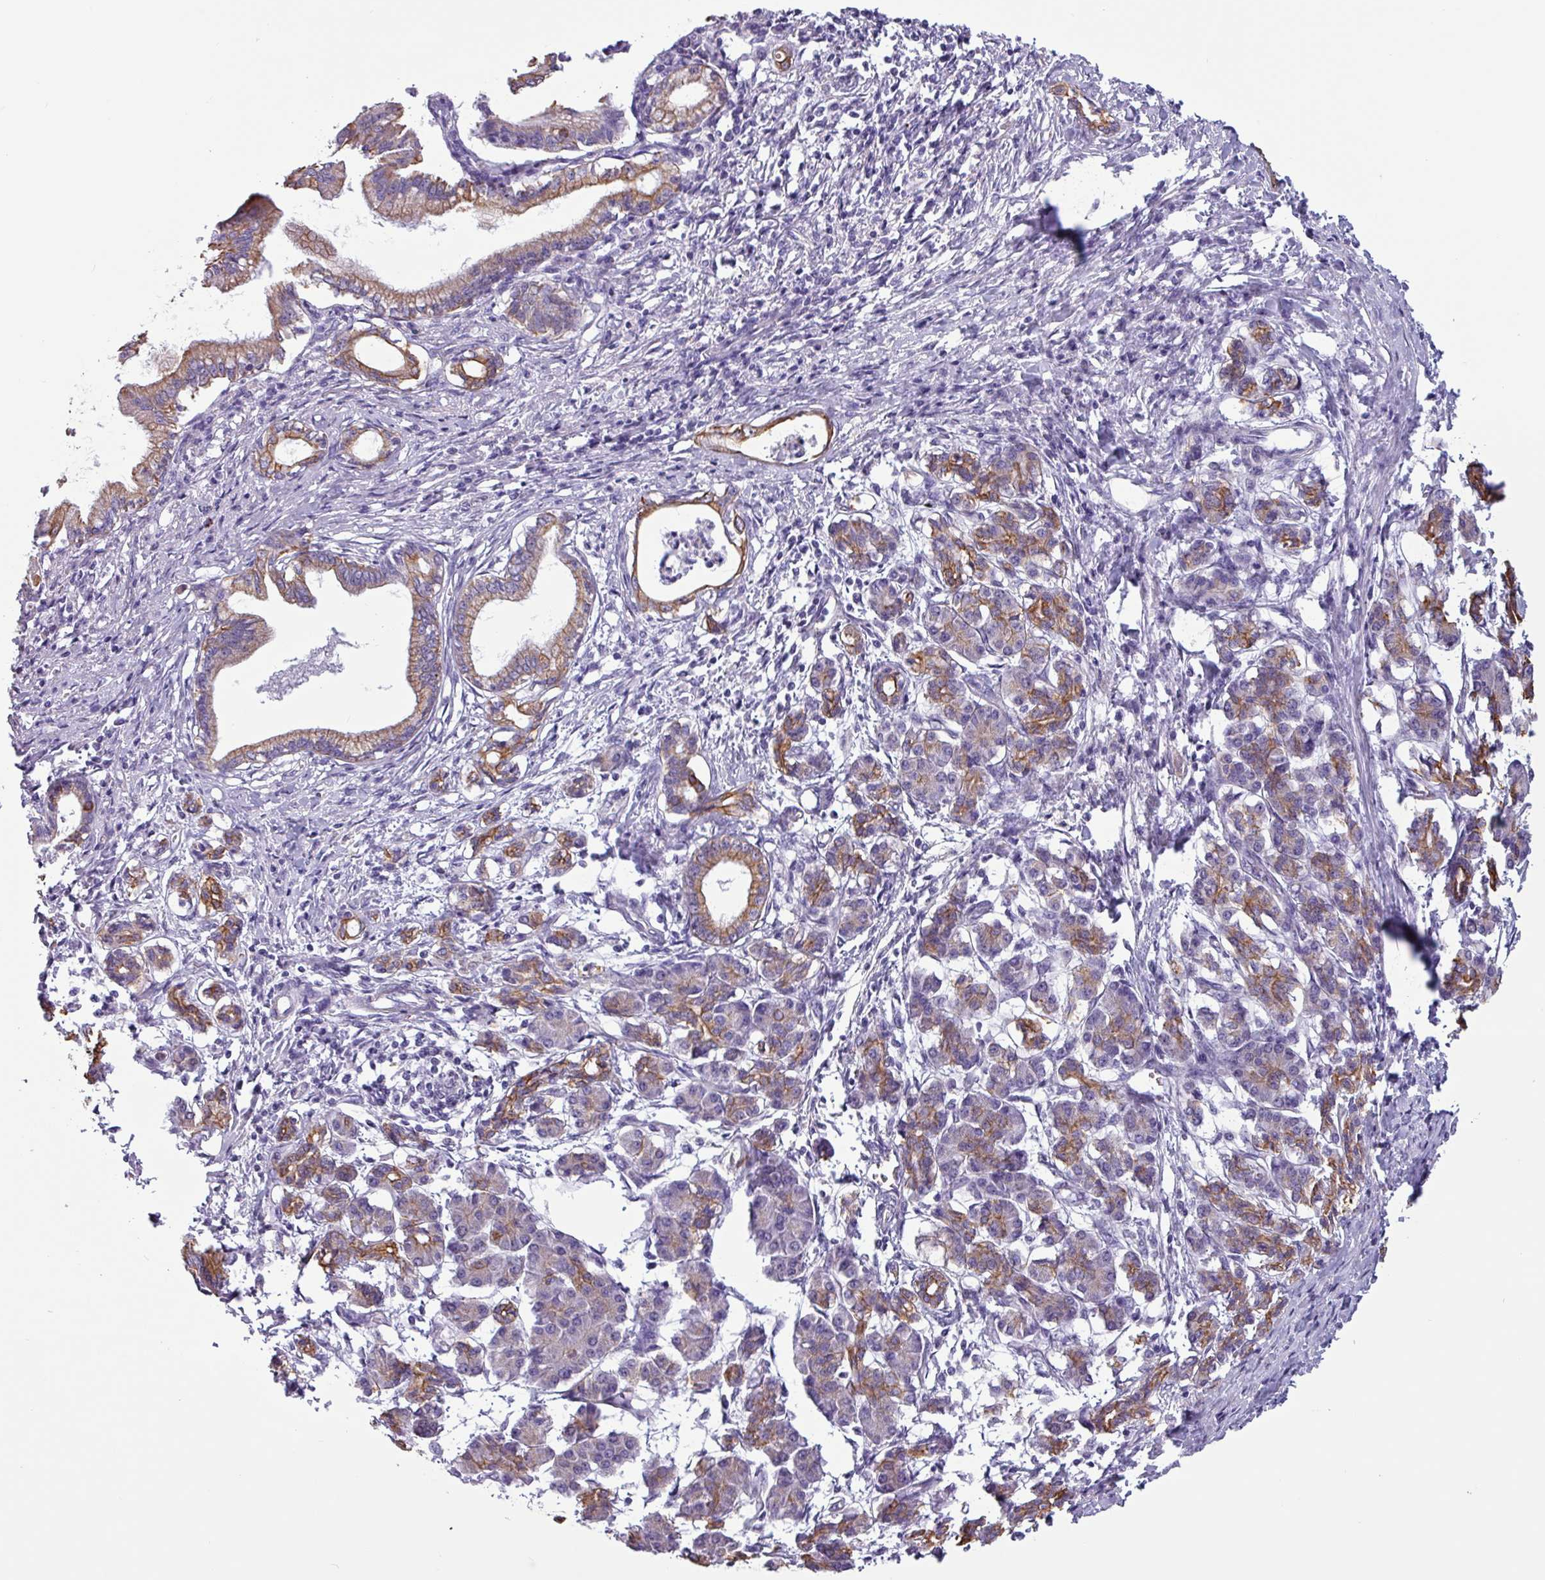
{"staining": {"intensity": "moderate", "quantity": "25%-75%", "location": "cytoplasmic/membranous"}, "tissue": "pancreatic cancer", "cell_type": "Tumor cells", "image_type": "cancer", "snomed": [{"axis": "morphology", "description": "Adenocarcinoma, NOS"}, {"axis": "topography", "description": "Pancreas"}], "caption": "The micrograph shows immunohistochemical staining of adenocarcinoma (pancreatic). There is moderate cytoplasmic/membranous positivity is seen in approximately 25%-75% of tumor cells. Using DAB (3,3'-diaminobenzidine) (brown) and hematoxylin (blue) stains, captured at high magnification using brightfield microscopy.", "gene": "CAMK1", "patient": {"sex": "female", "age": 55}}